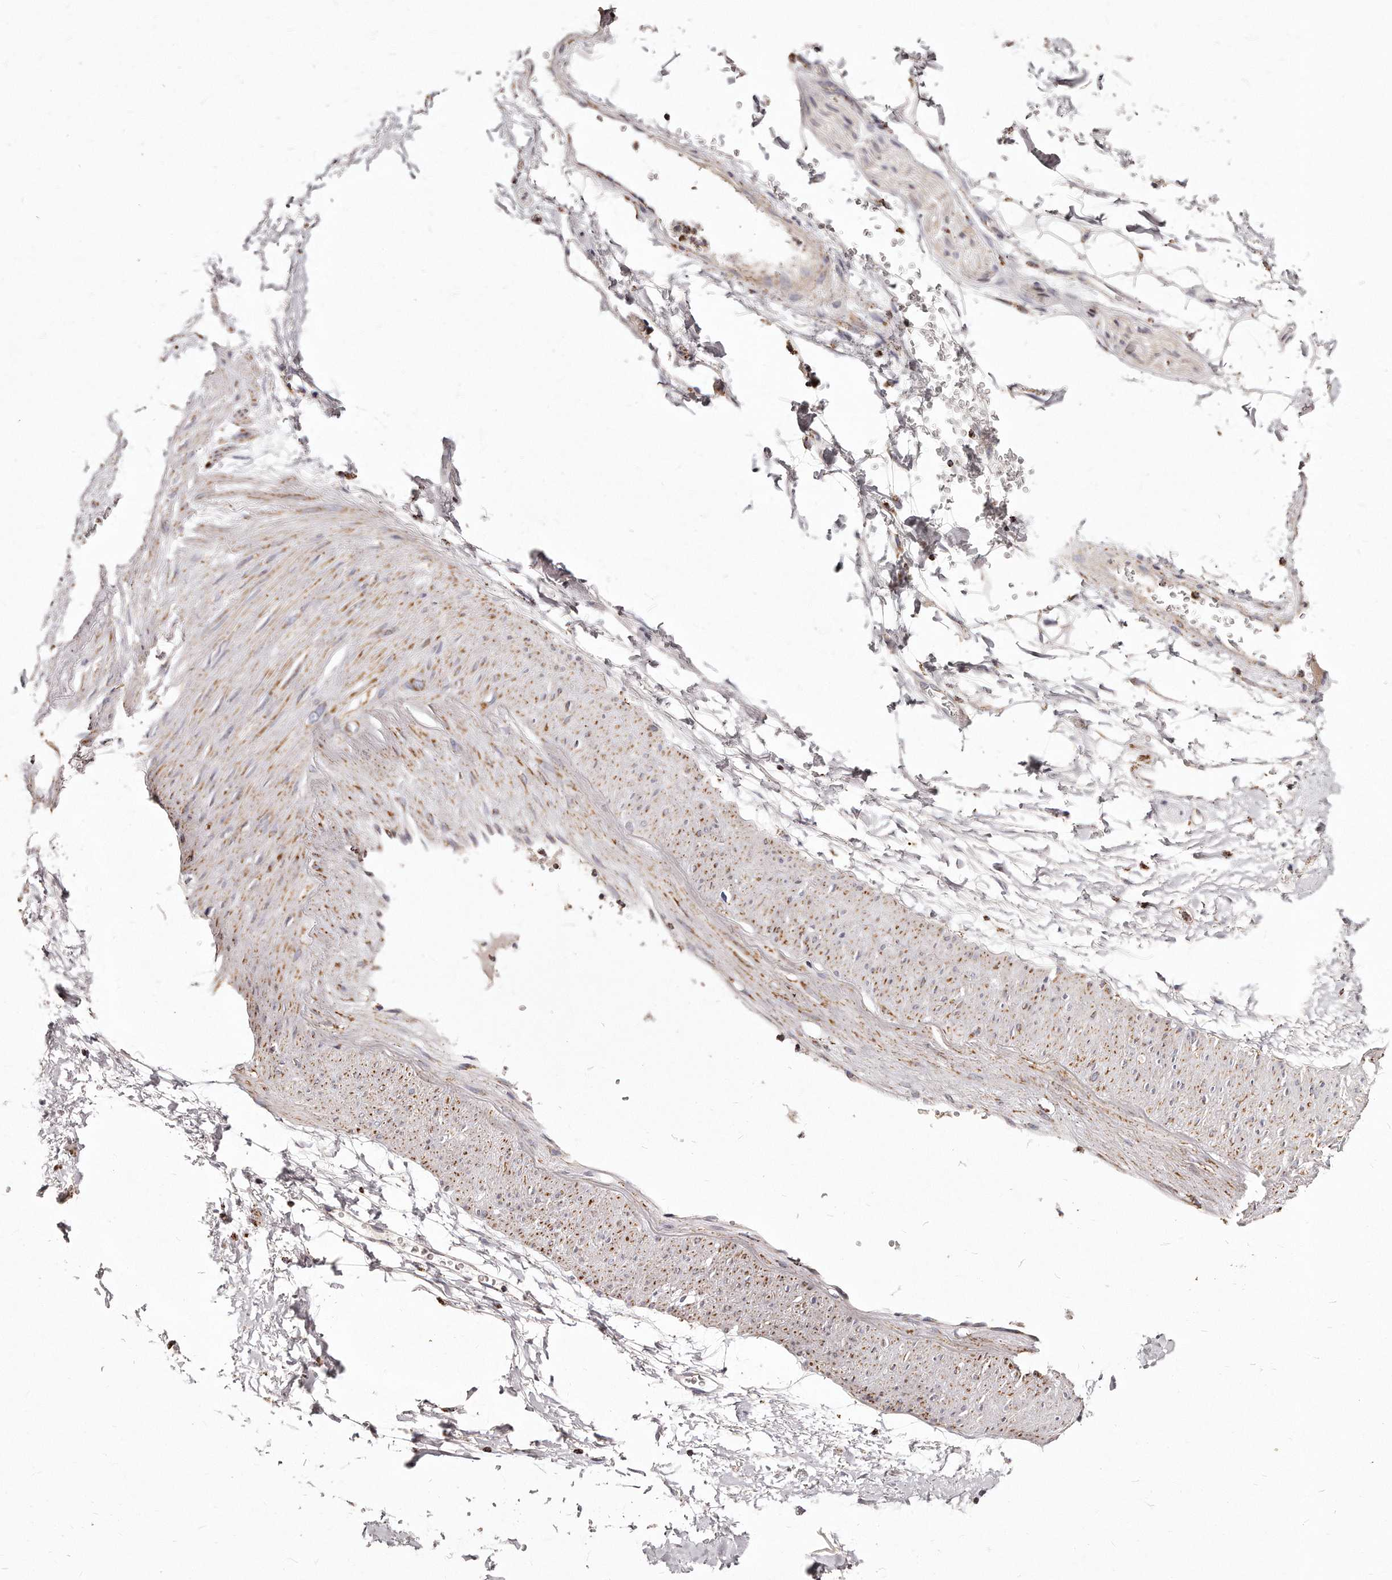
{"staining": {"intensity": "negative", "quantity": "none", "location": "none"}, "tissue": "adipose tissue", "cell_type": "Adipocytes", "image_type": "normal", "snomed": [{"axis": "morphology", "description": "Normal tissue, NOS"}, {"axis": "morphology", "description": "Adenocarcinoma, NOS"}, {"axis": "topography", "description": "Pancreas"}, {"axis": "topography", "description": "Peripheral nerve tissue"}], "caption": "Immunohistochemistry (IHC) image of benign adipose tissue stained for a protein (brown), which demonstrates no expression in adipocytes.", "gene": "RTKN", "patient": {"sex": "male", "age": 59}}